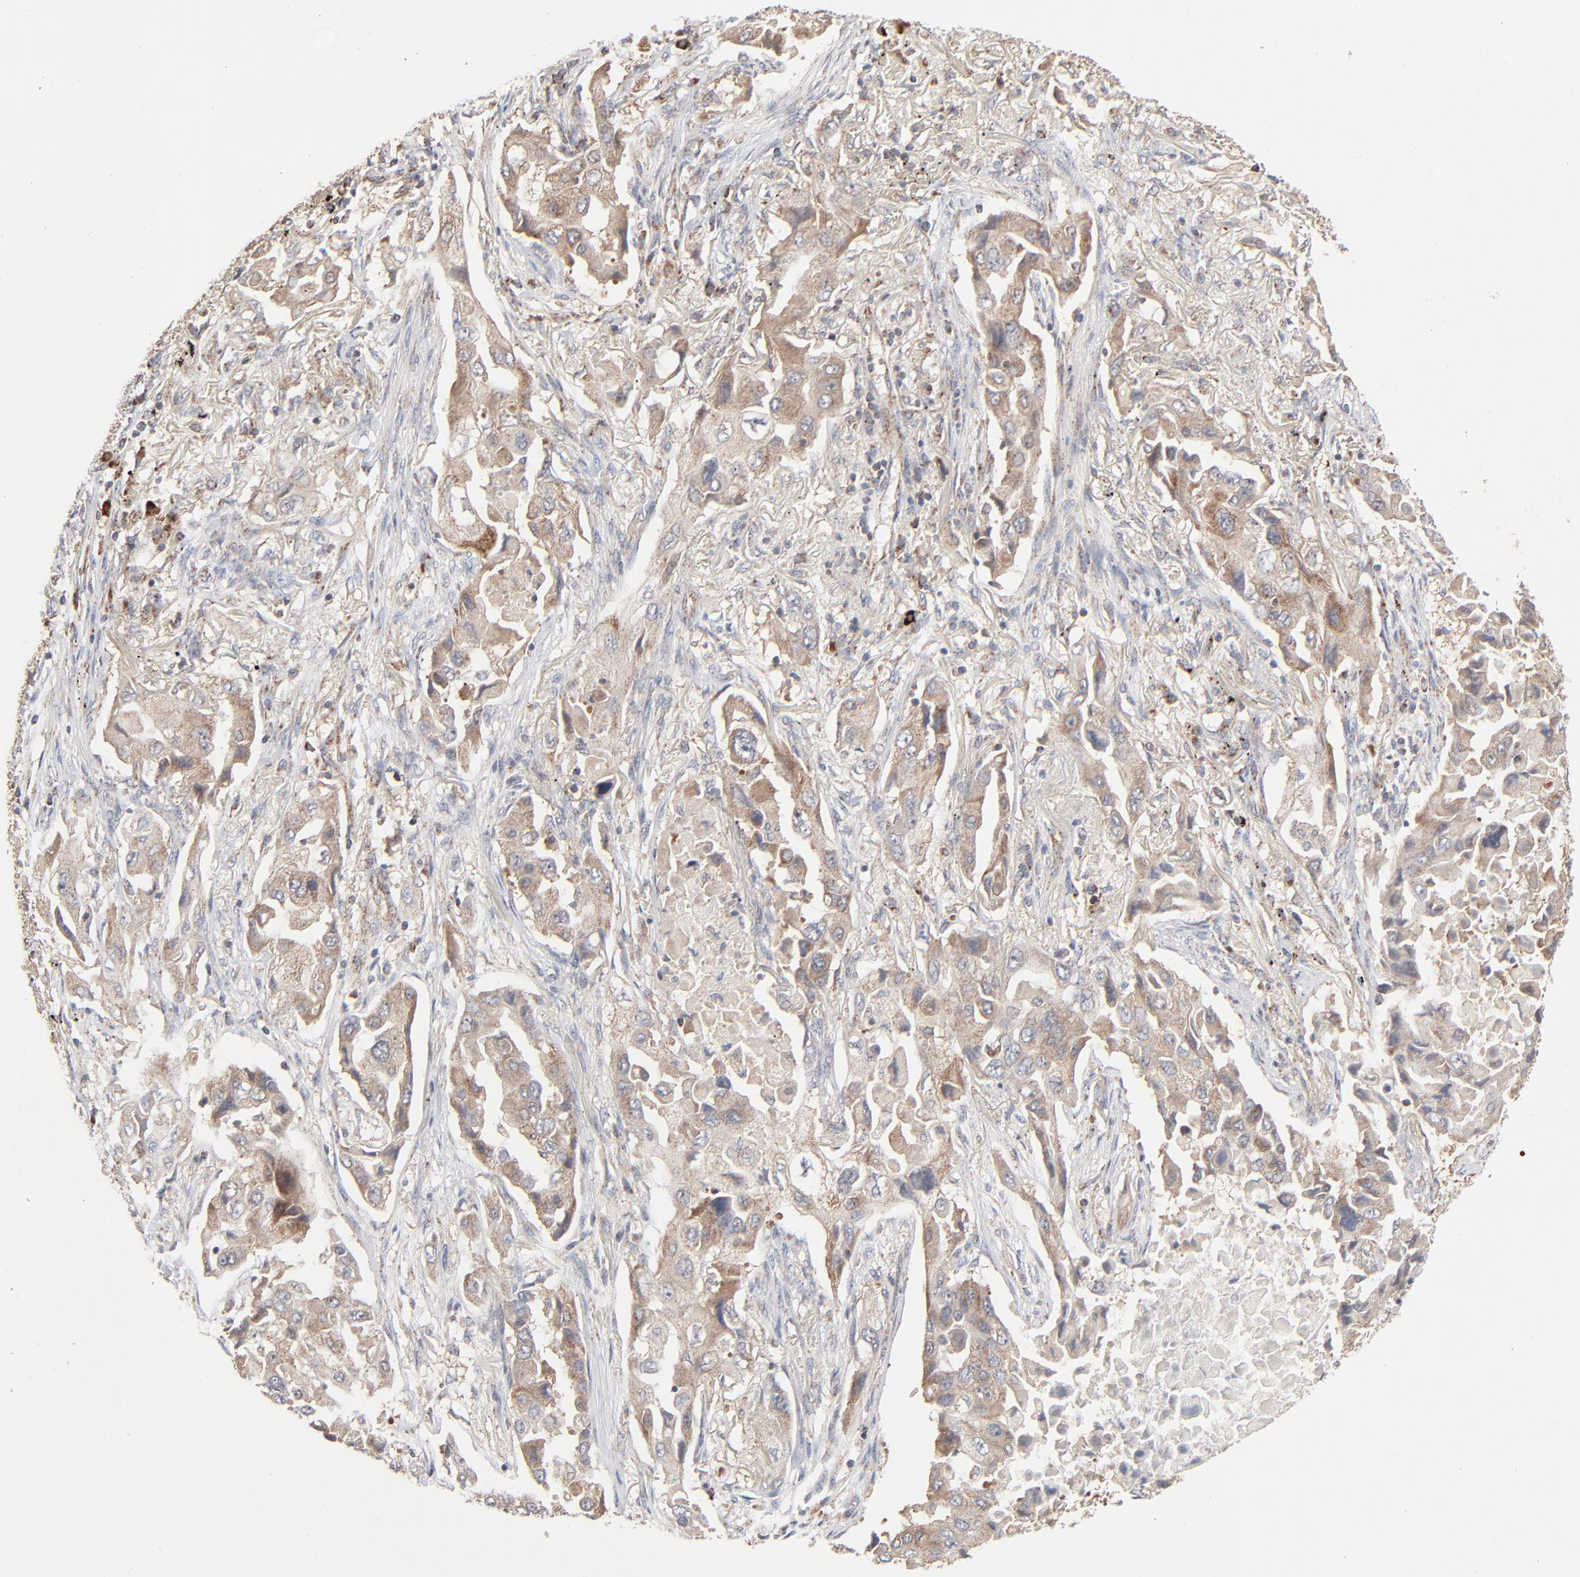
{"staining": {"intensity": "moderate", "quantity": ">75%", "location": "cytoplasmic/membranous"}, "tissue": "lung cancer", "cell_type": "Tumor cells", "image_type": "cancer", "snomed": [{"axis": "morphology", "description": "Adenocarcinoma, NOS"}, {"axis": "topography", "description": "Lung"}], "caption": "Tumor cells demonstrate medium levels of moderate cytoplasmic/membranous positivity in about >75% of cells in human lung adenocarcinoma.", "gene": "ABLIM3", "patient": {"sex": "female", "age": 65}}